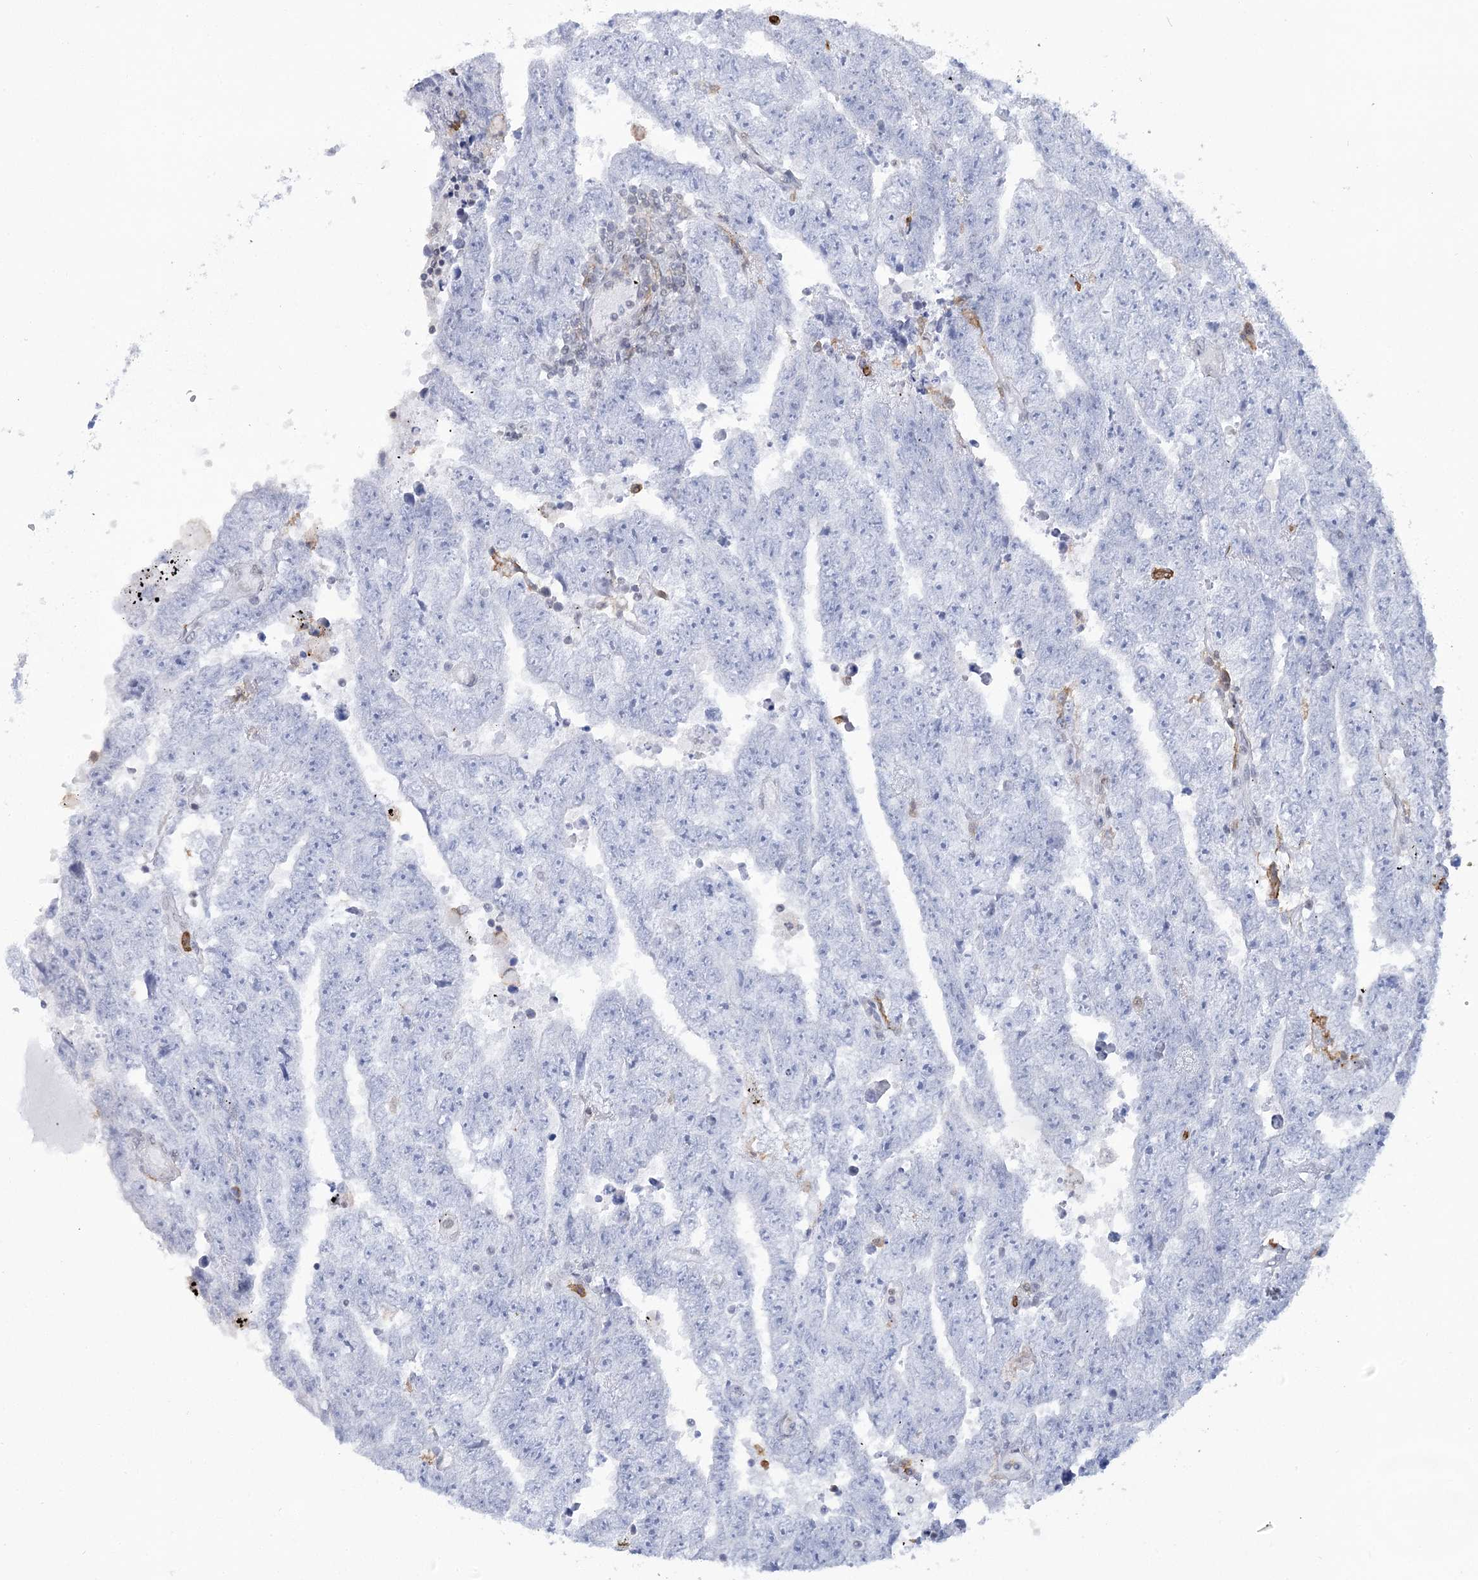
{"staining": {"intensity": "negative", "quantity": "none", "location": "none"}, "tissue": "testis cancer", "cell_type": "Tumor cells", "image_type": "cancer", "snomed": [{"axis": "morphology", "description": "Carcinoma, Embryonal, NOS"}, {"axis": "topography", "description": "Testis"}], "caption": "Immunohistochemistry (IHC) photomicrograph of neoplastic tissue: human testis cancer (embryonal carcinoma) stained with DAB demonstrates no significant protein expression in tumor cells.", "gene": "C11orf1", "patient": {"sex": "male", "age": 25}}